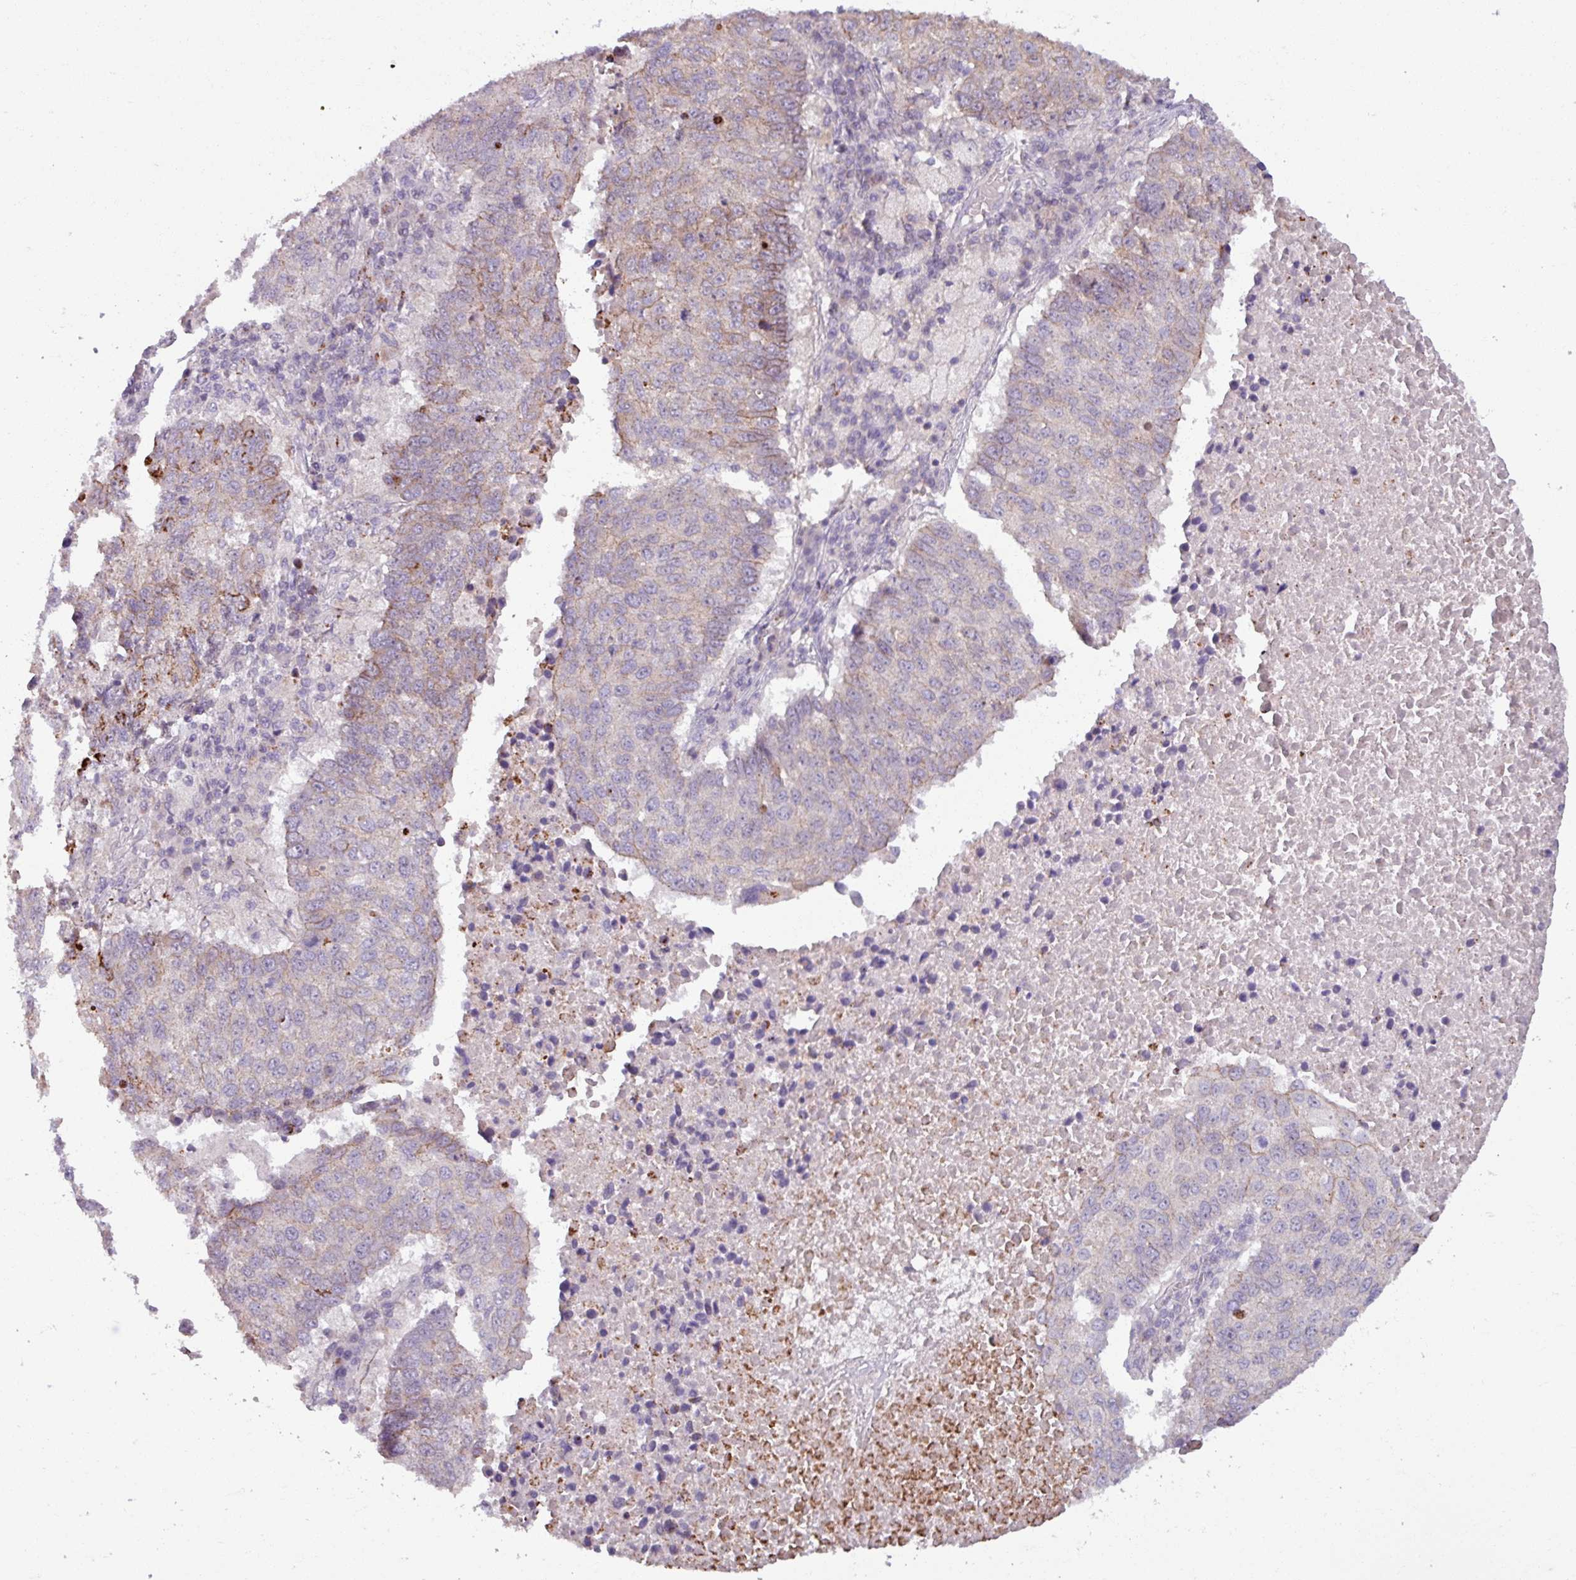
{"staining": {"intensity": "moderate", "quantity": "<25%", "location": "cytoplasmic/membranous"}, "tissue": "lung cancer", "cell_type": "Tumor cells", "image_type": "cancer", "snomed": [{"axis": "morphology", "description": "Squamous cell carcinoma, NOS"}, {"axis": "topography", "description": "Lung"}], "caption": "Protein expression analysis of human lung squamous cell carcinoma reveals moderate cytoplasmic/membranous positivity in approximately <25% of tumor cells.", "gene": "PNMA6A", "patient": {"sex": "male", "age": 73}}